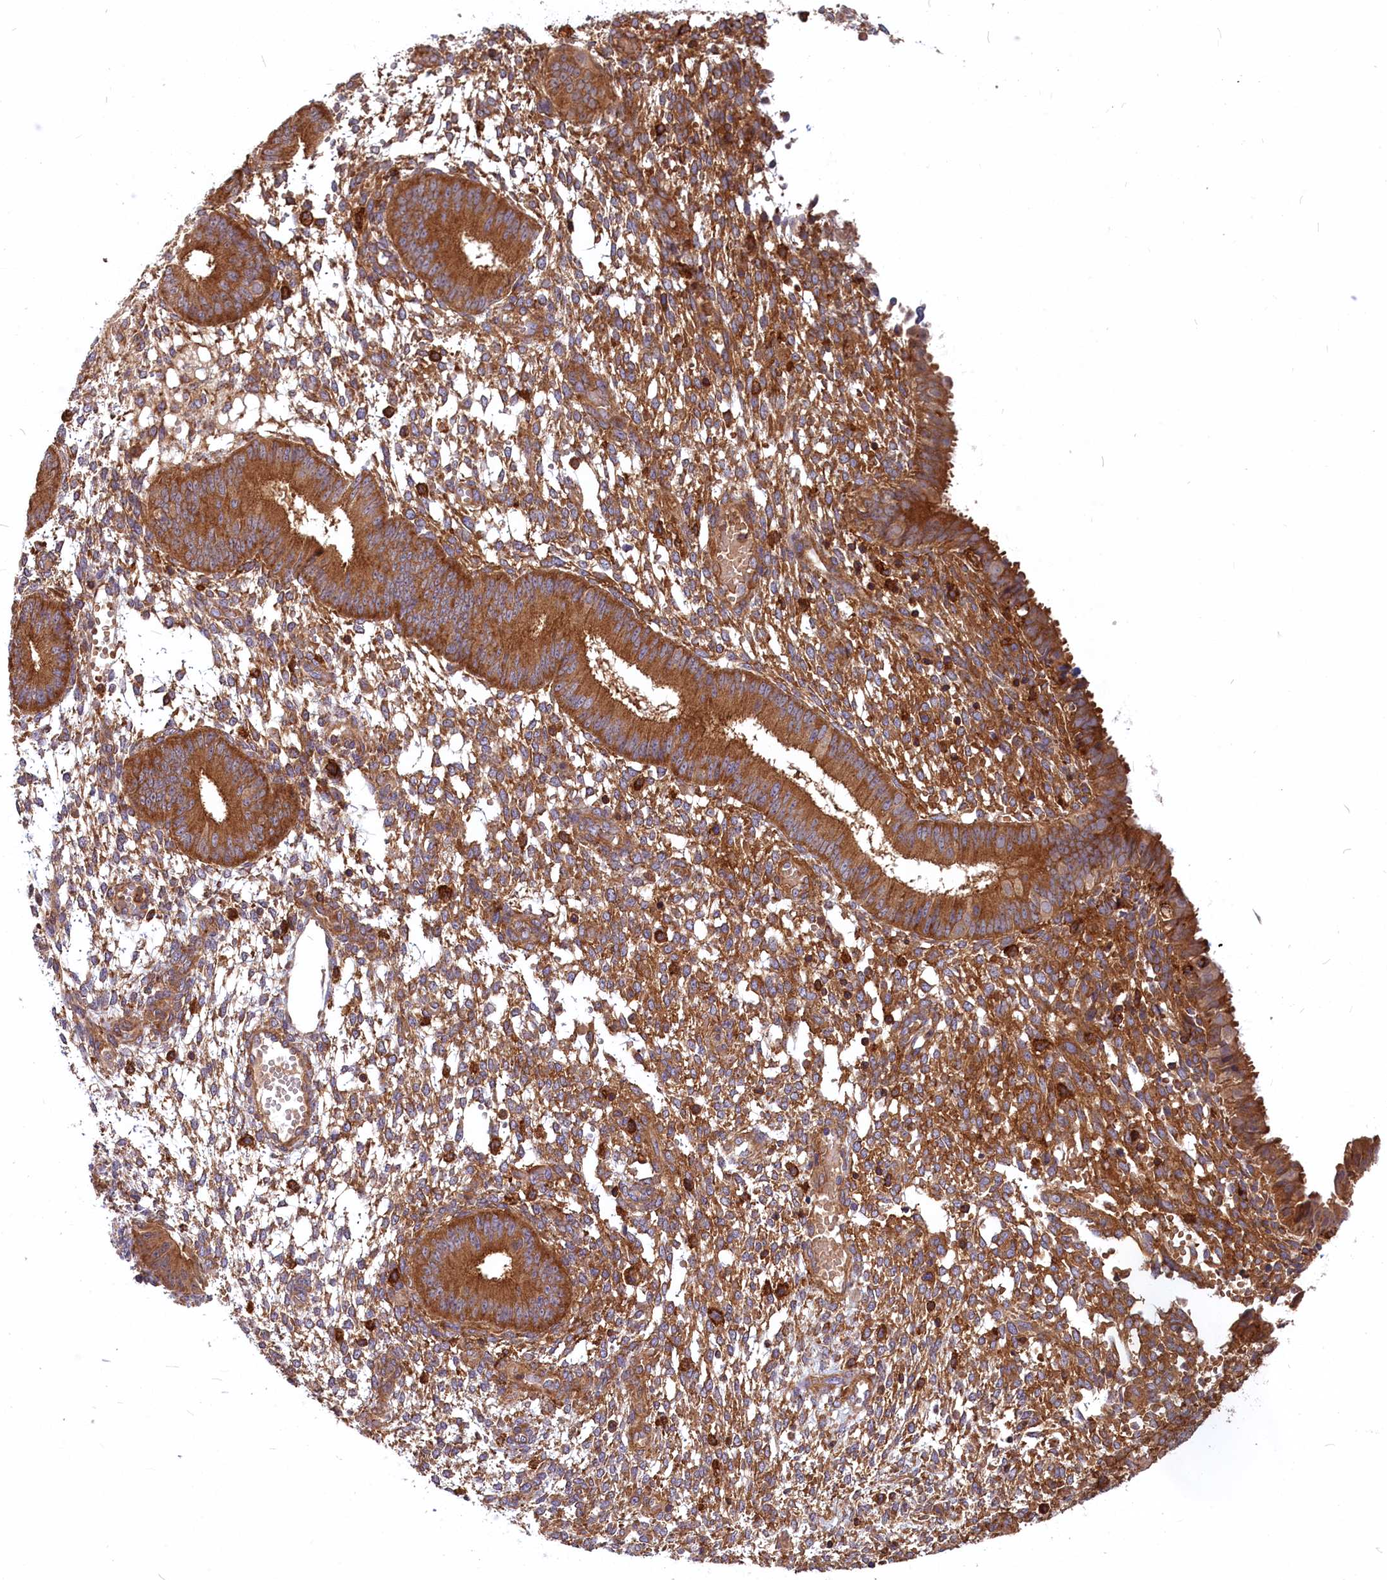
{"staining": {"intensity": "strong", "quantity": "25%-75%", "location": "cytoplasmic/membranous"}, "tissue": "endometrium", "cell_type": "Cells in endometrial stroma", "image_type": "normal", "snomed": [{"axis": "morphology", "description": "Normal tissue, NOS"}, {"axis": "topography", "description": "Endometrium"}], "caption": "Brown immunohistochemical staining in normal human endometrium shows strong cytoplasmic/membranous expression in approximately 25%-75% of cells in endometrial stroma. The protein of interest is shown in brown color, while the nuclei are stained blue.", "gene": "MYO9B", "patient": {"sex": "female", "age": 49}}